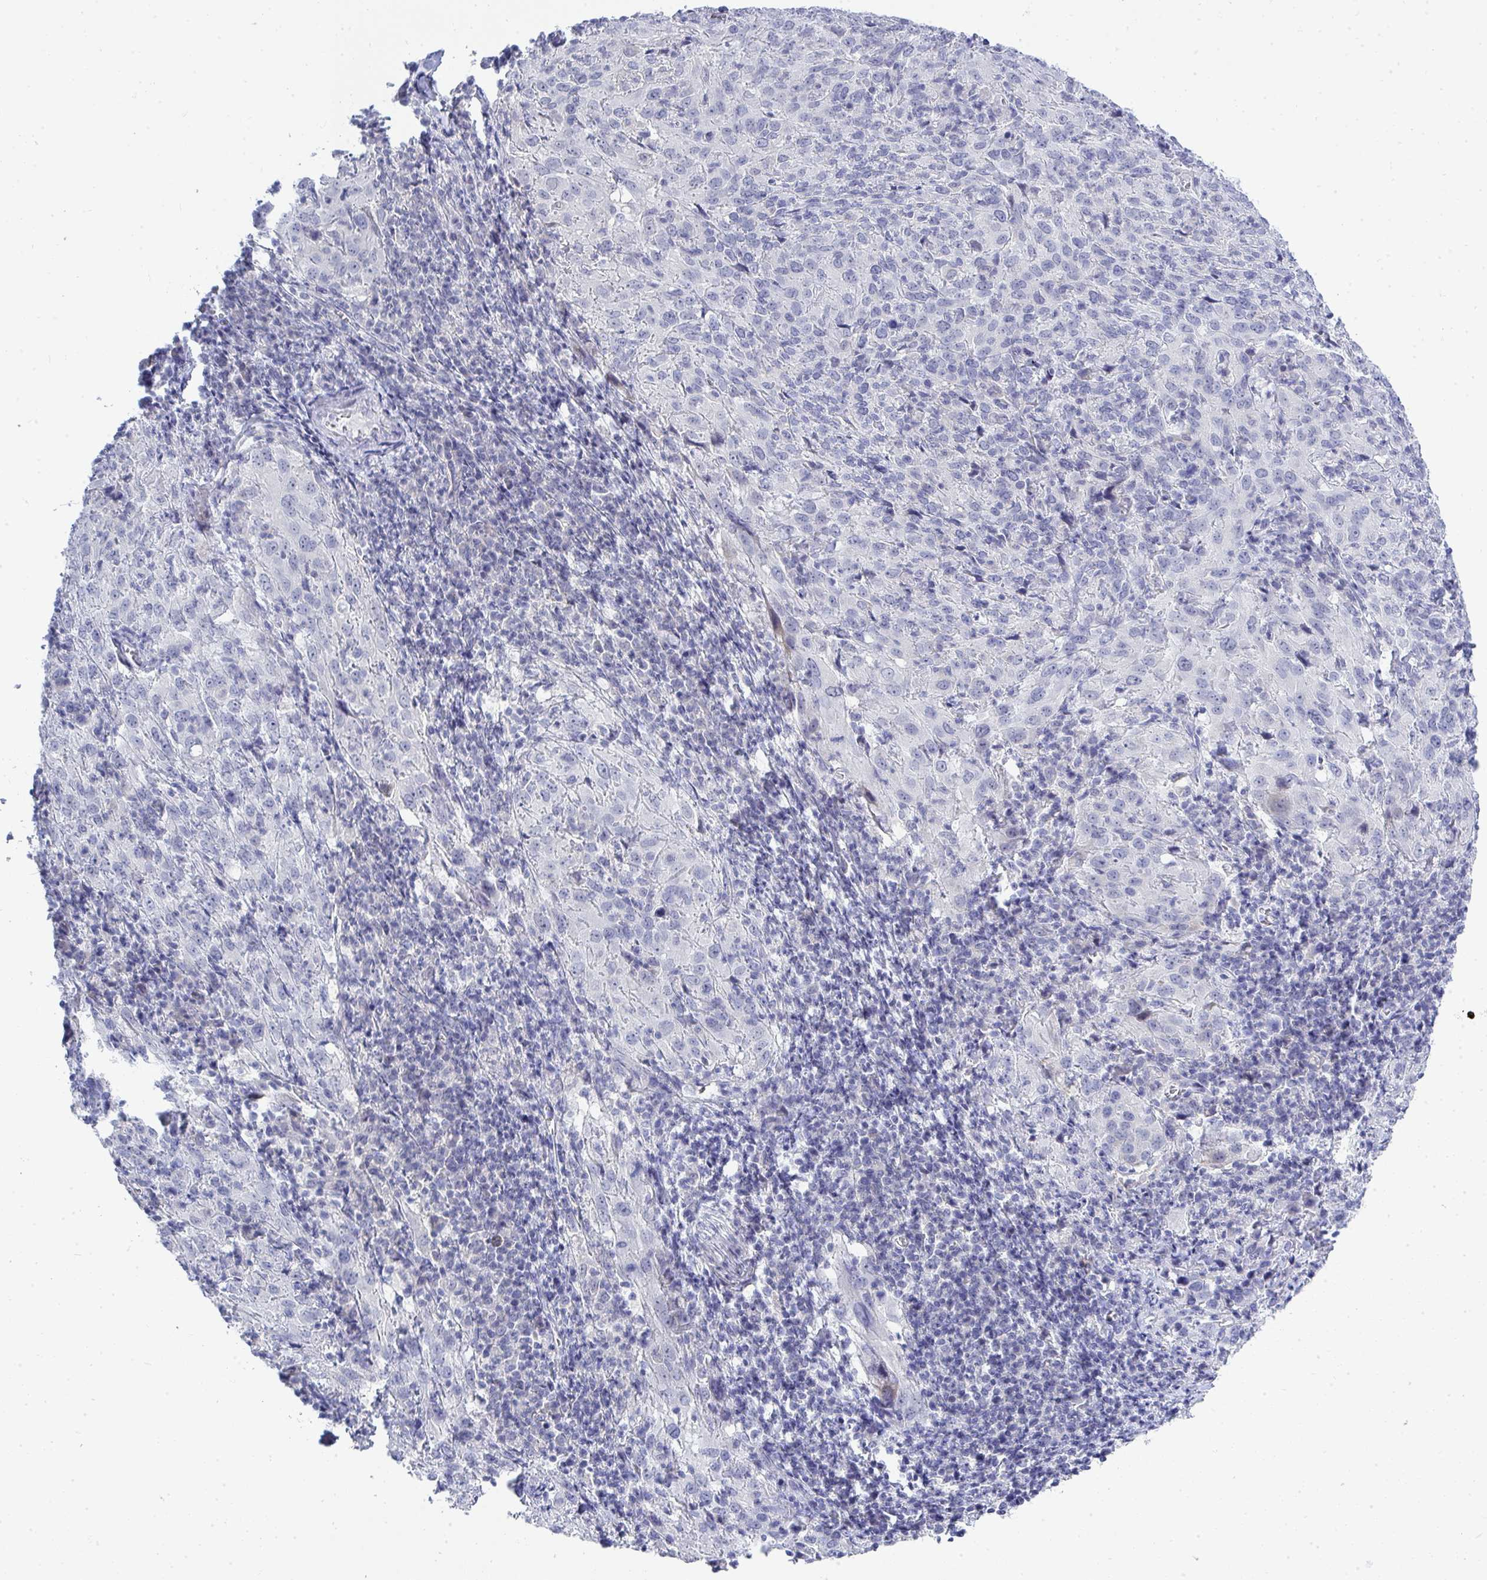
{"staining": {"intensity": "negative", "quantity": "none", "location": "none"}, "tissue": "cervical cancer", "cell_type": "Tumor cells", "image_type": "cancer", "snomed": [{"axis": "morphology", "description": "Squamous cell carcinoma, NOS"}, {"axis": "topography", "description": "Cervix"}], "caption": "IHC micrograph of squamous cell carcinoma (cervical) stained for a protein (brown), which exhibits no expression in tumor cells.", "gene": "TMEM82", "patient": {"sex": "female", "age": 51}}